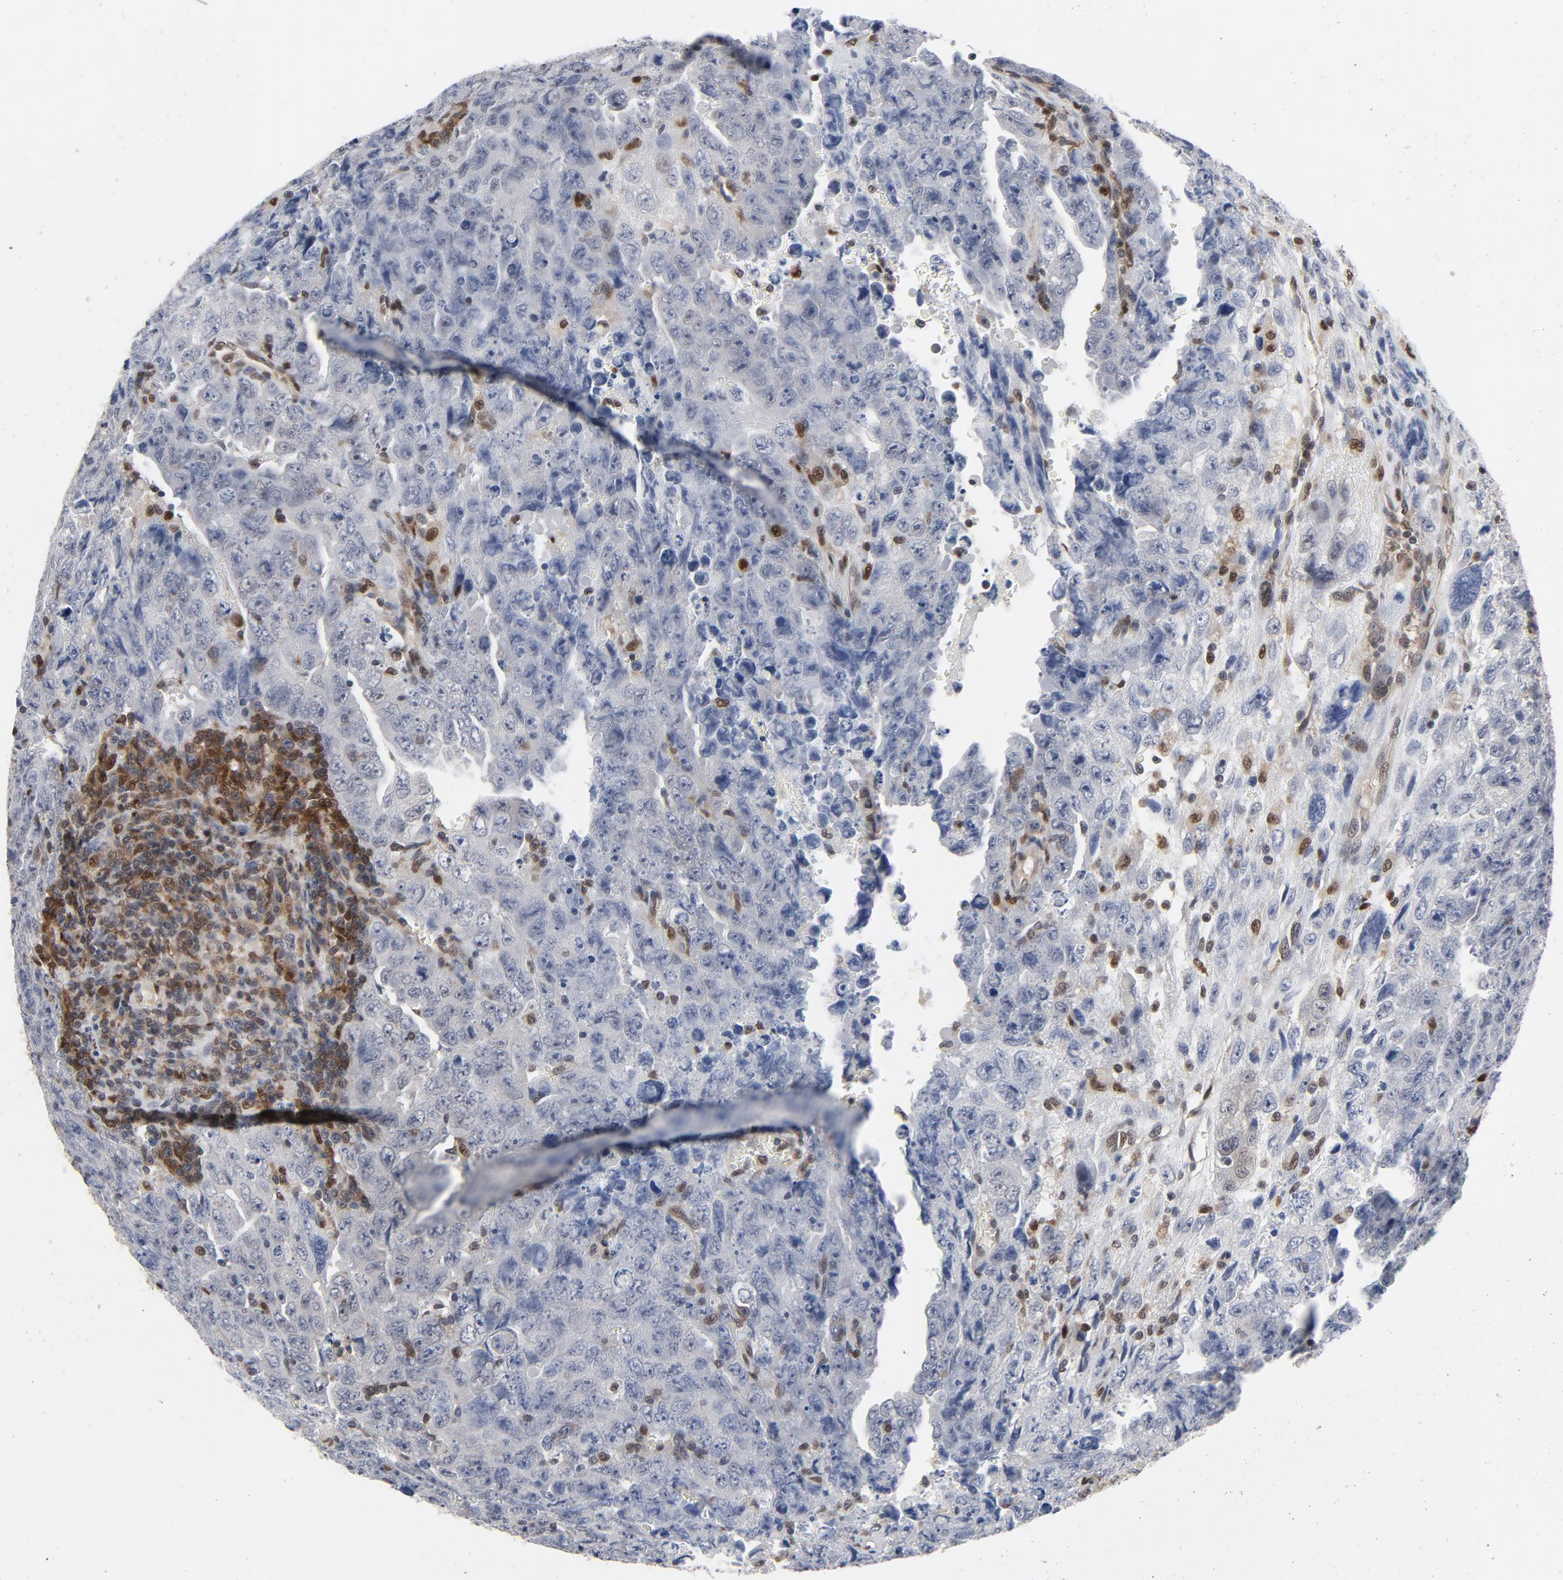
{"staining": {"intensity": "negative", "quantity": "none", "location": "none"}, "tissue": "testis cancer", "cell_type": "Tumor cells", "image_type": "cancer", "snomed": [{"axis": "morphology", "description": "Carcinoma, Embryonal, NOS"}, {"axis": "topography", "description": "Testis"}], "caption": "This is an immunohistochemistry (IHC) micrograph of embryonal carcinoma (testis). There is no positivity in tumor cells.", "gene": "NFKB1", "patient": {"sex": "male", "age": 28}}